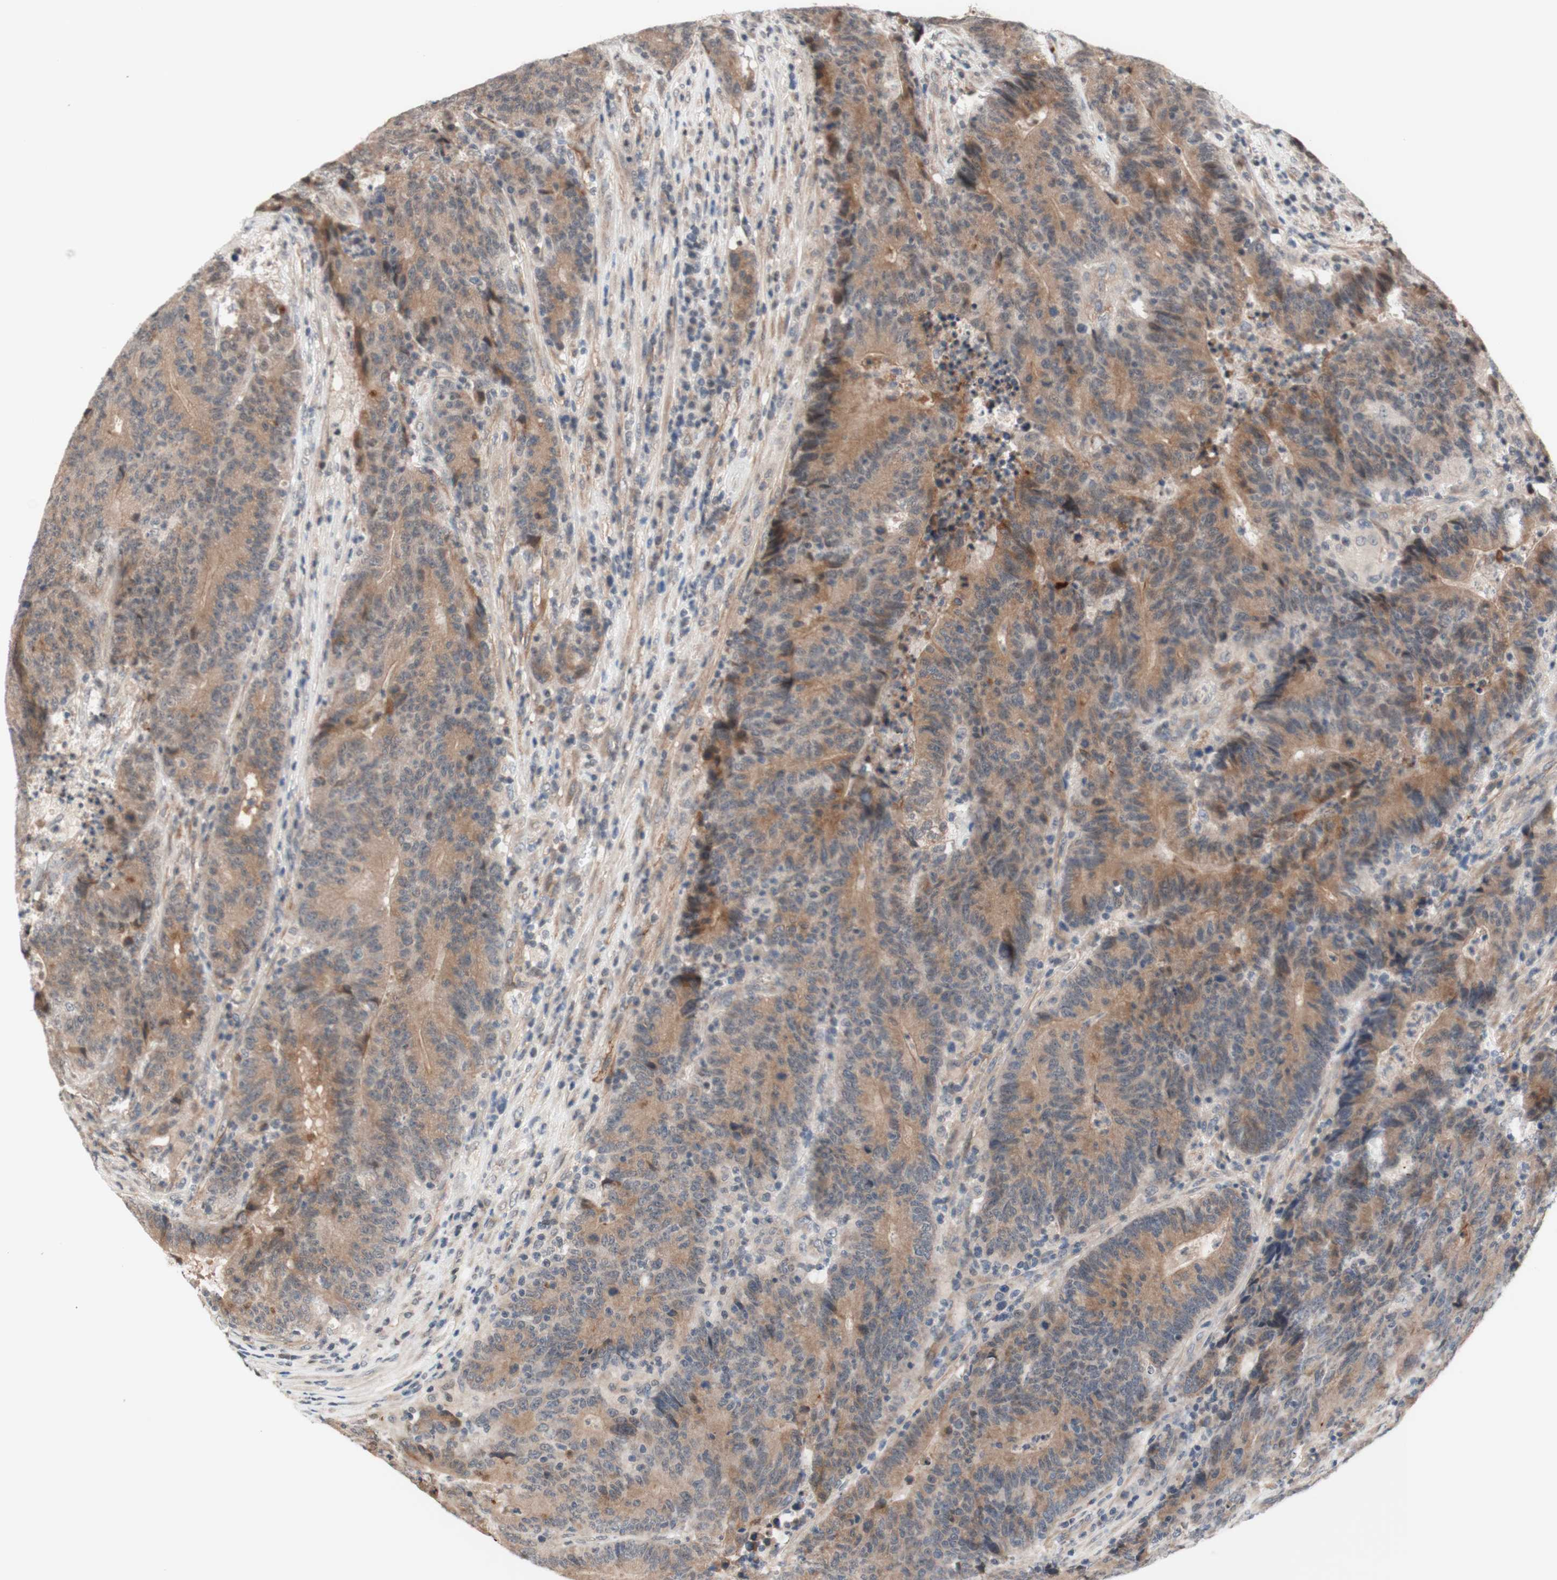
{"staining": {"intensity": "moderate", "quantity": ">75%", "location": "cytoplasmic/membranous"}, "tissue": "colorectal cancer", "cell_type": "Tumor cells", "image_type": "cancer", "snomed": [{"axis": "morphology", "description": "Normal tissue, NOS"}, {"axis": "morphology", "description": "Adenocarcinoma, NOS"}, {"axis": "topography", "description": "Colon"}], "caption": "There is medium levels of moderate cytoplasmic/membranous positivity in tumor cells of colorectal adenocarcinoma, as demonstrated by immunohistochemical staining (brown color).", "gene": "CD55", "patient": {"sex": "female", "age": 75}}